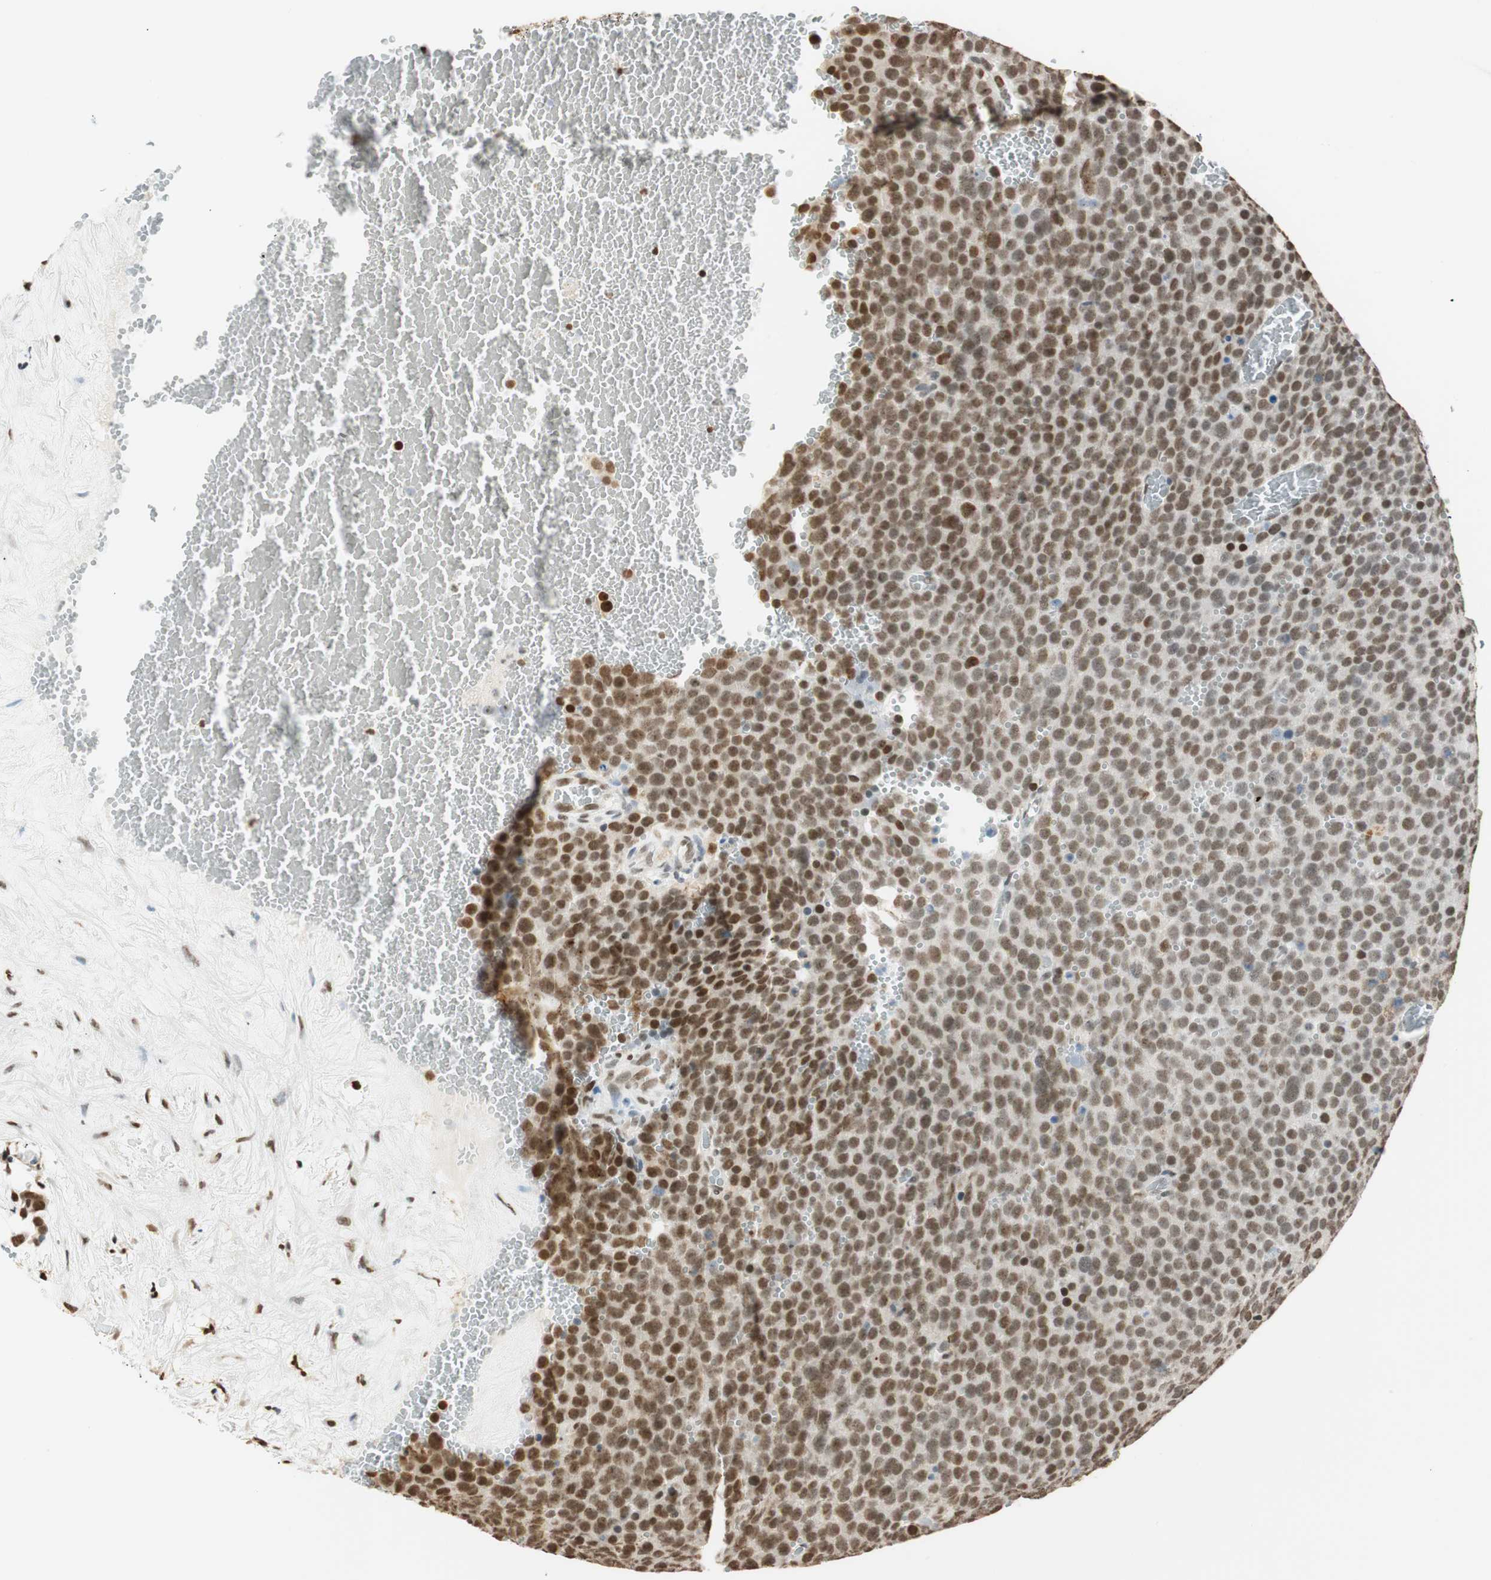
{"staining": {"intensity": "moderate", "quantity": "25%-75%", "location": "cytoplasmic/membranous,nuclear"}, "tissue": "testis cancer", "cell_type": "Tumor cells", "image_type": "cancer", "snomed": [{"axis": "morphology", "description": "Seminoma, NOS"}, {"axis": "topography", "description": "Testis"}], "caption": "A medium amount of moderate cytoplasmic/membranous and nuclear expression is present in approximately 25%-75% of tumor cells in testis cancer tissue.", "gene": "FANCG", "patient": {"sex": "male", "age": 71}}